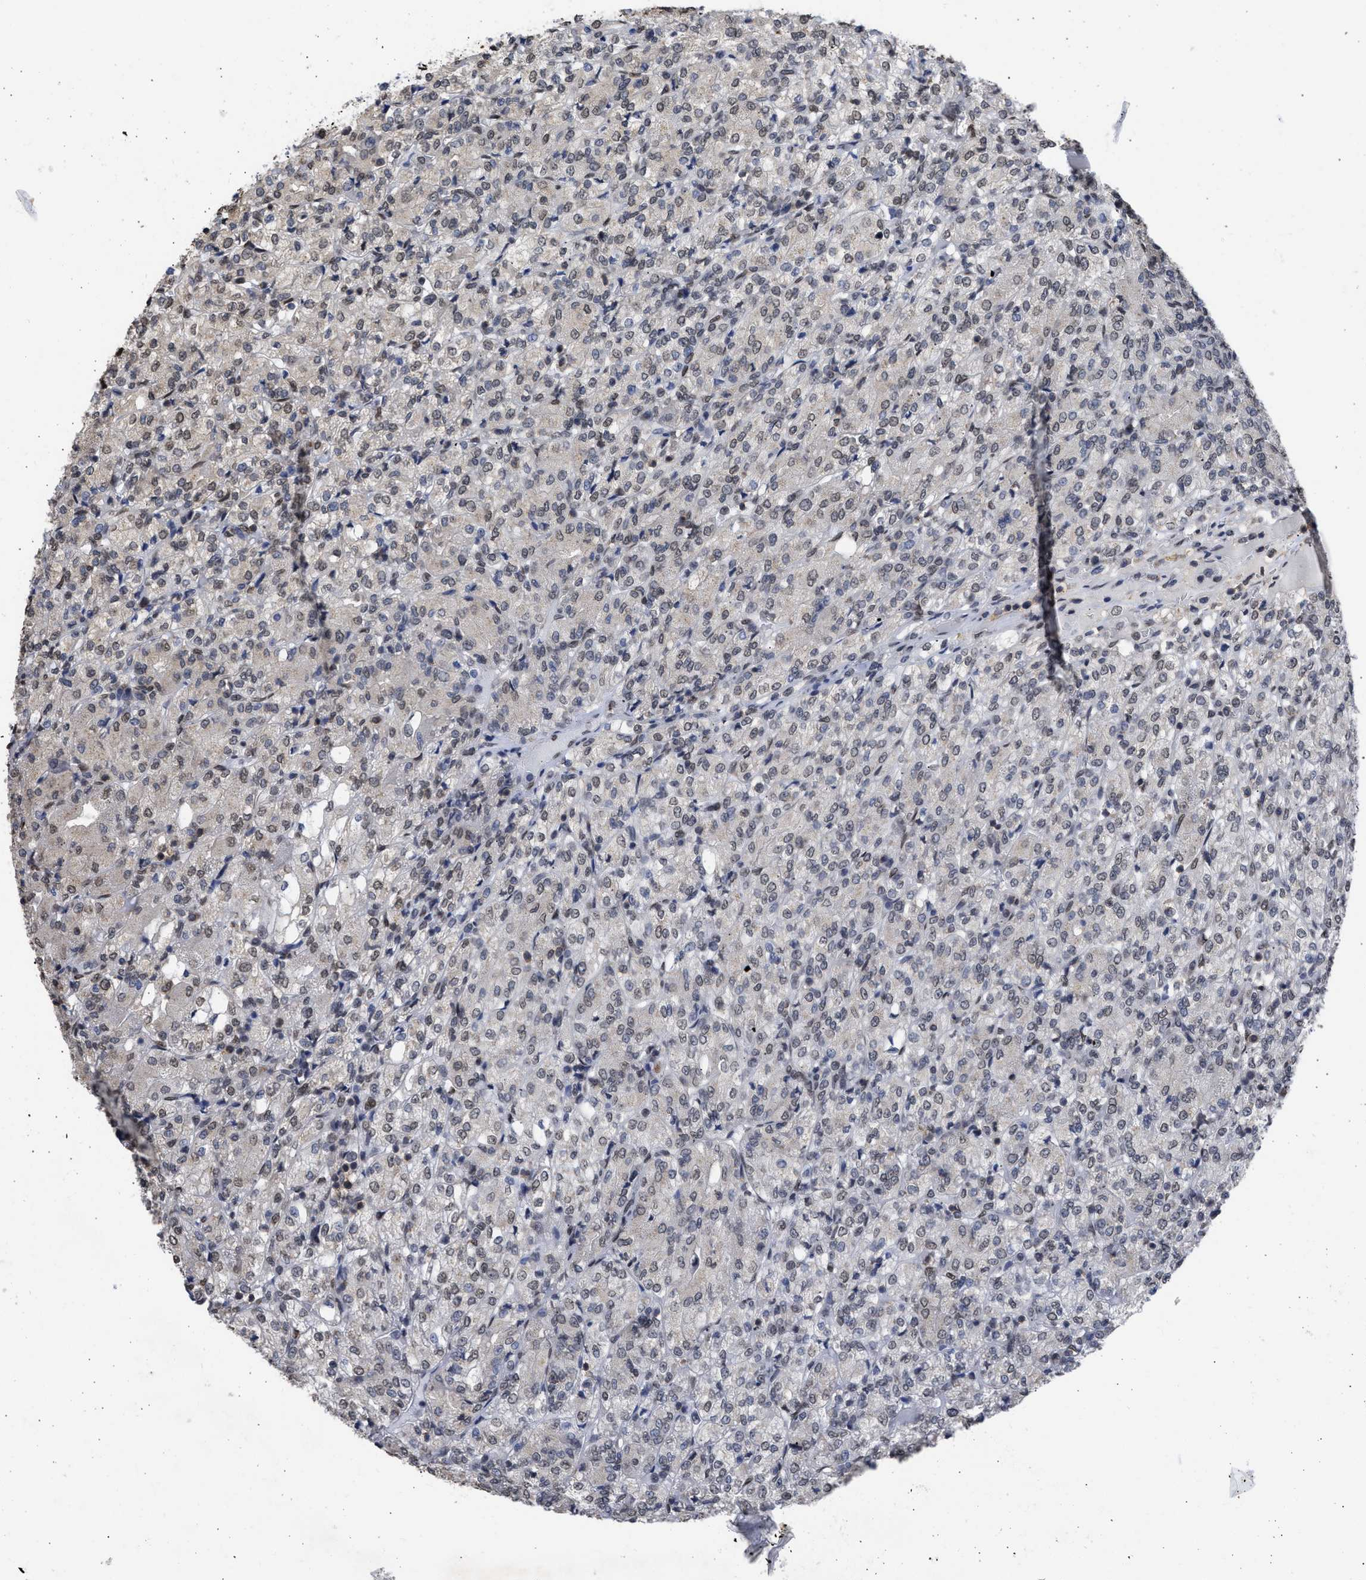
{"staining": {"intensity": "negative", "quantity": "none", "location": "none"}, "tissue": "renal cancer", "cell_type": "Tumor cells", "image_type": "cancer", "snomed": [{"axis": "morphology", "description": "Adenocarcinoma, NOS"}, {"axis": "topography", "description": "Kidney"}], "caption": "The immunohistochemistry (IHC) histopathology image has no significant expression in tumor cells of adenocarcinoma (renal) tissue.", "gene": "NUP35", "patient": {"sex": "male", "age": 77}}